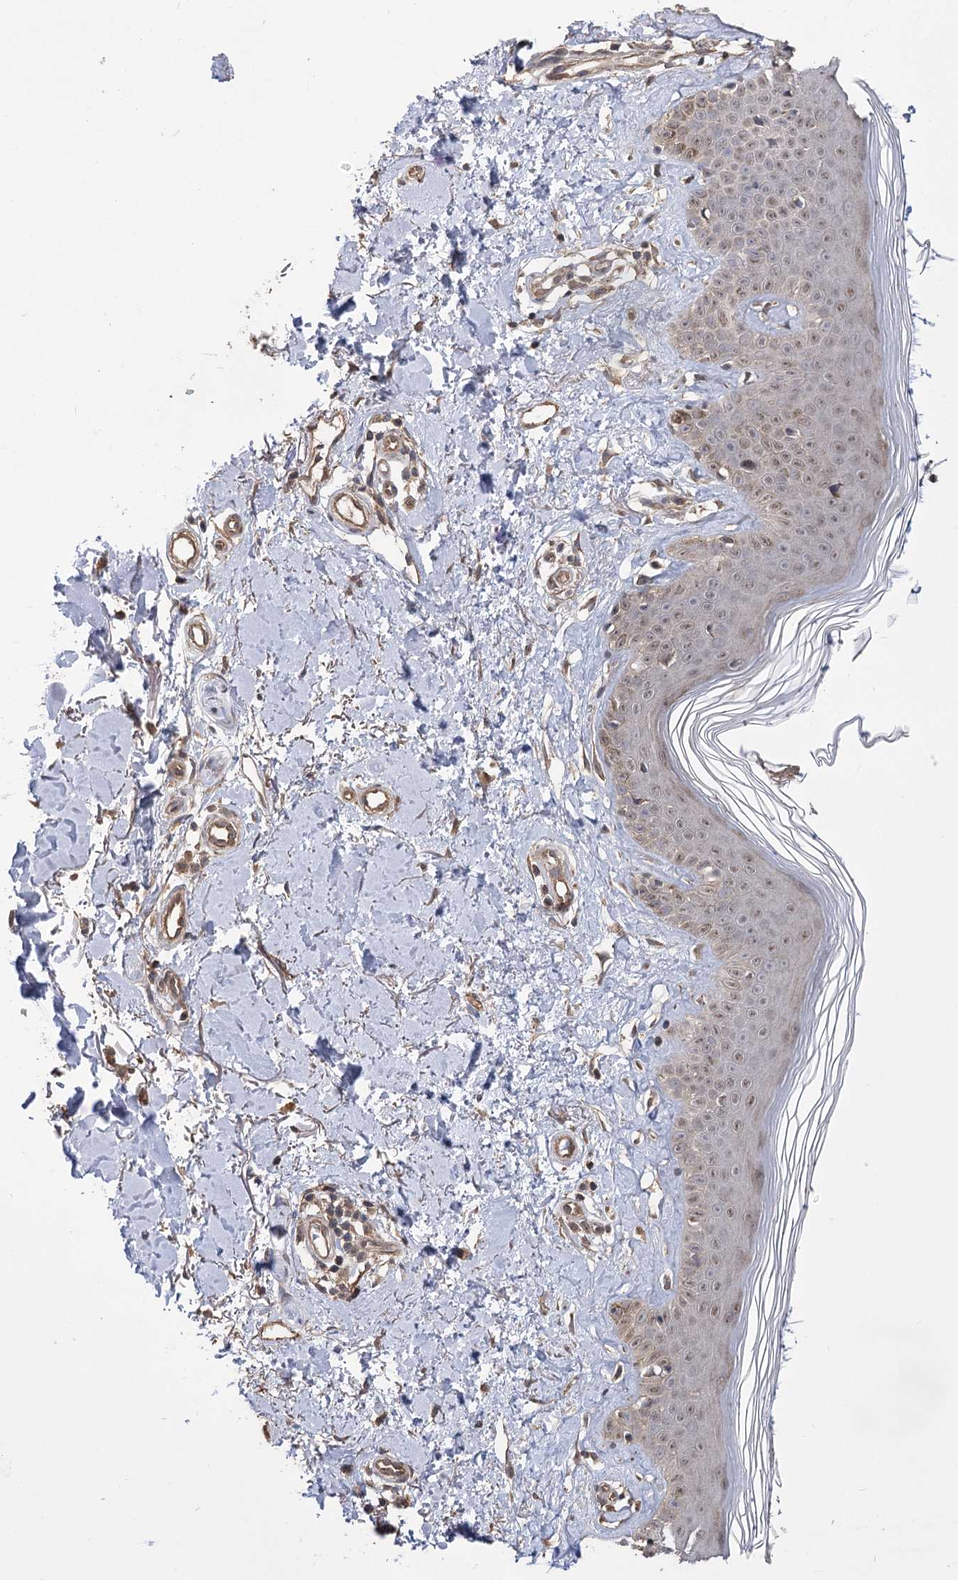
{"staining": {"intensity": "moderate", "quantity": ">75%", "location": "nuclear"}, "tissue": "skin", "cell_type": "Fibroblasts", "image_type": "normal", "snomed": [{"axis": "morphology", "description": "Normal tissue, NOS"}, {"axis": "topography", "description": "Skin"}], "caption": "A histopathology image of skin stained for a protein exhibits moderate nuclear brown staining in fibroblasts. The staining was performed using DAB, with brown indicating positive protein expression. Nuclei are stained blue with hematoxylin.", "gene": "TENM2", "patient": {"sex": "female", "age": 64}}